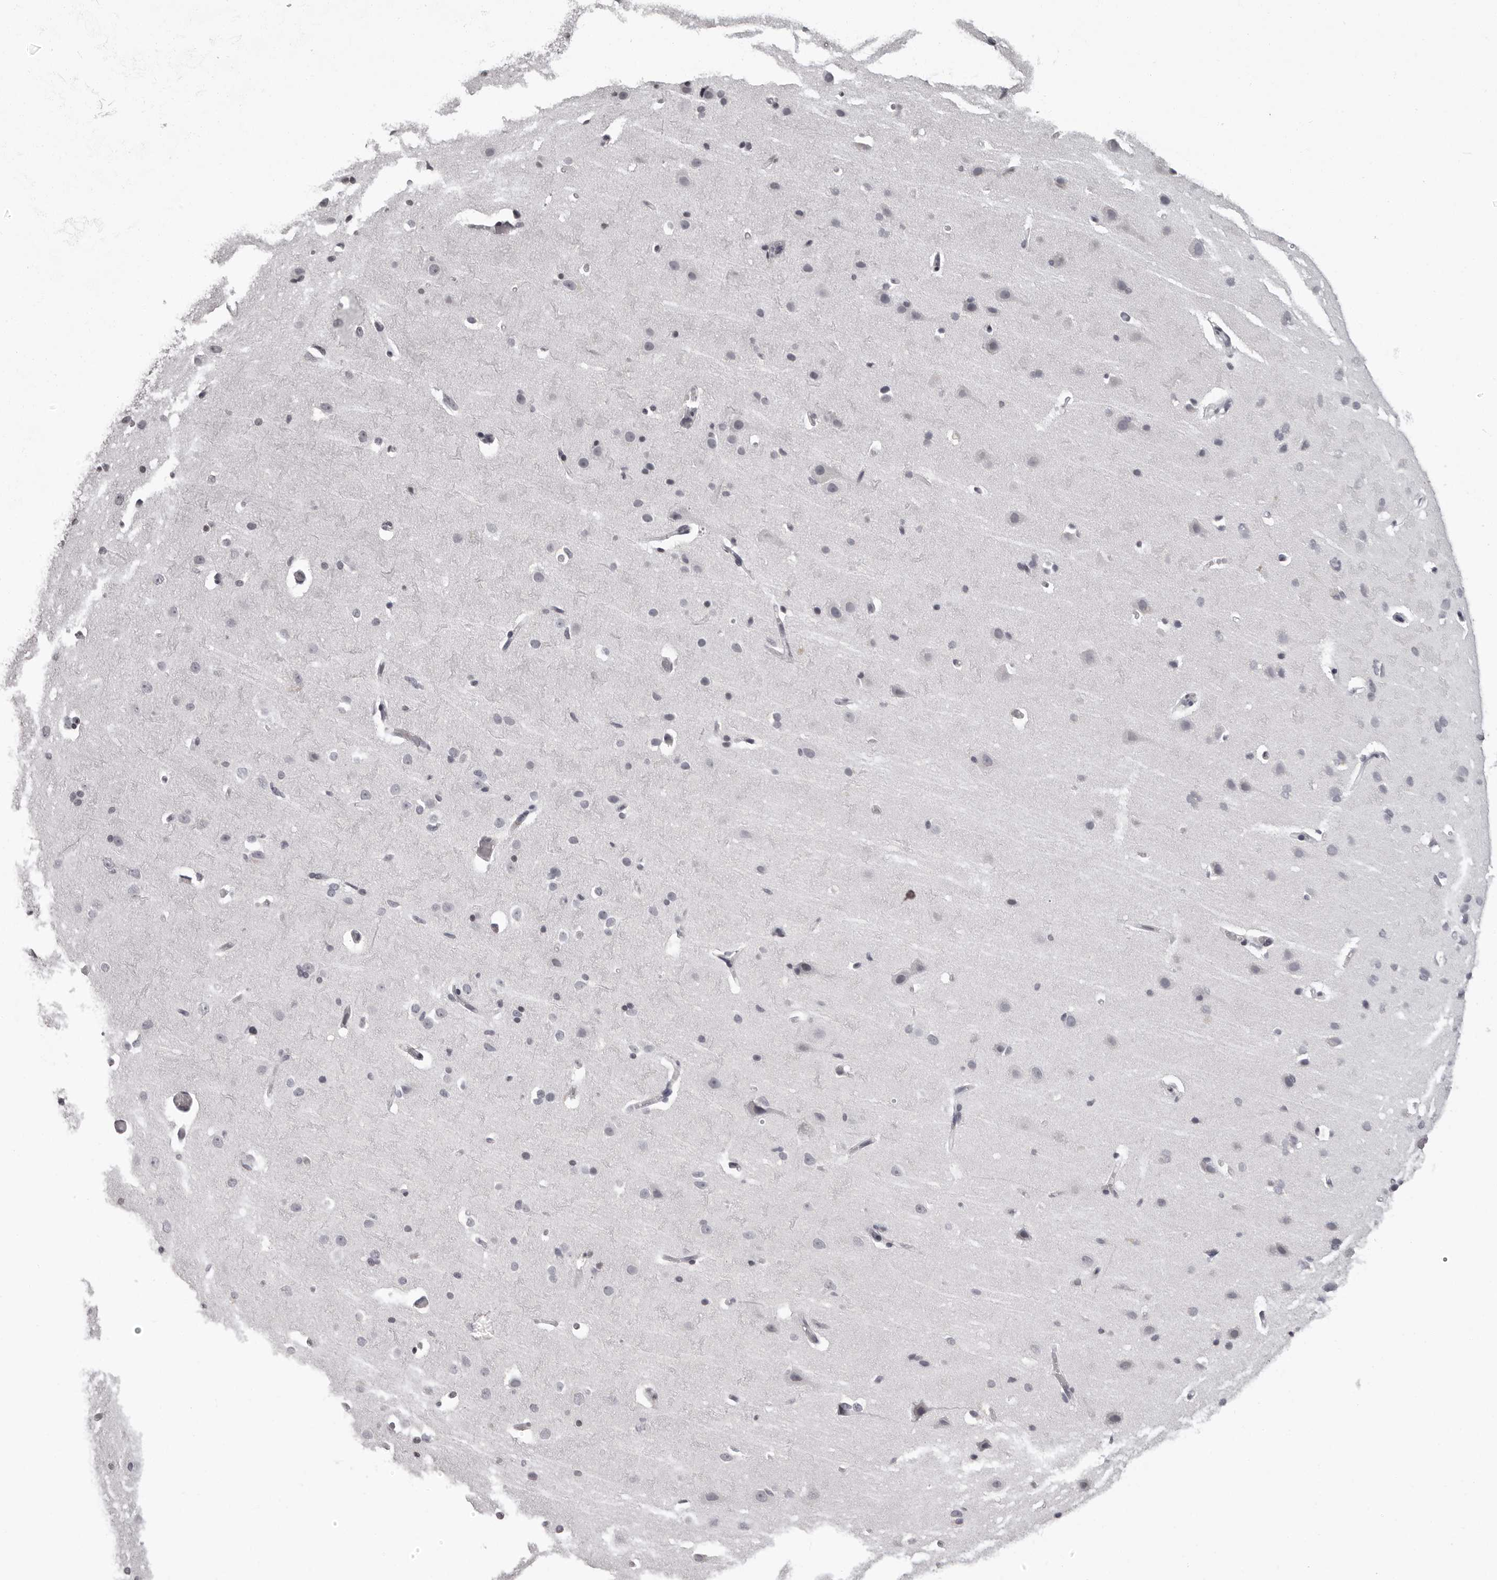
{"staining": {"intensity": "negative", "quantity": "none", "location": "none"}, "tissue": "cerebral cortex", "cell_type": "Endothelial cells", "image_type": "normal", "snomed": [{"axis": "morphology", "description": "Normal tissue, NOS"}, {"axis": "topography", "description": "Cerebral cortex"}], "caption": "The micrograph reveals no staining of endothelial cells in benign cerebral cortex.", "gene": "C8orf74", "patient": {"sex": "male", "age": 34}}